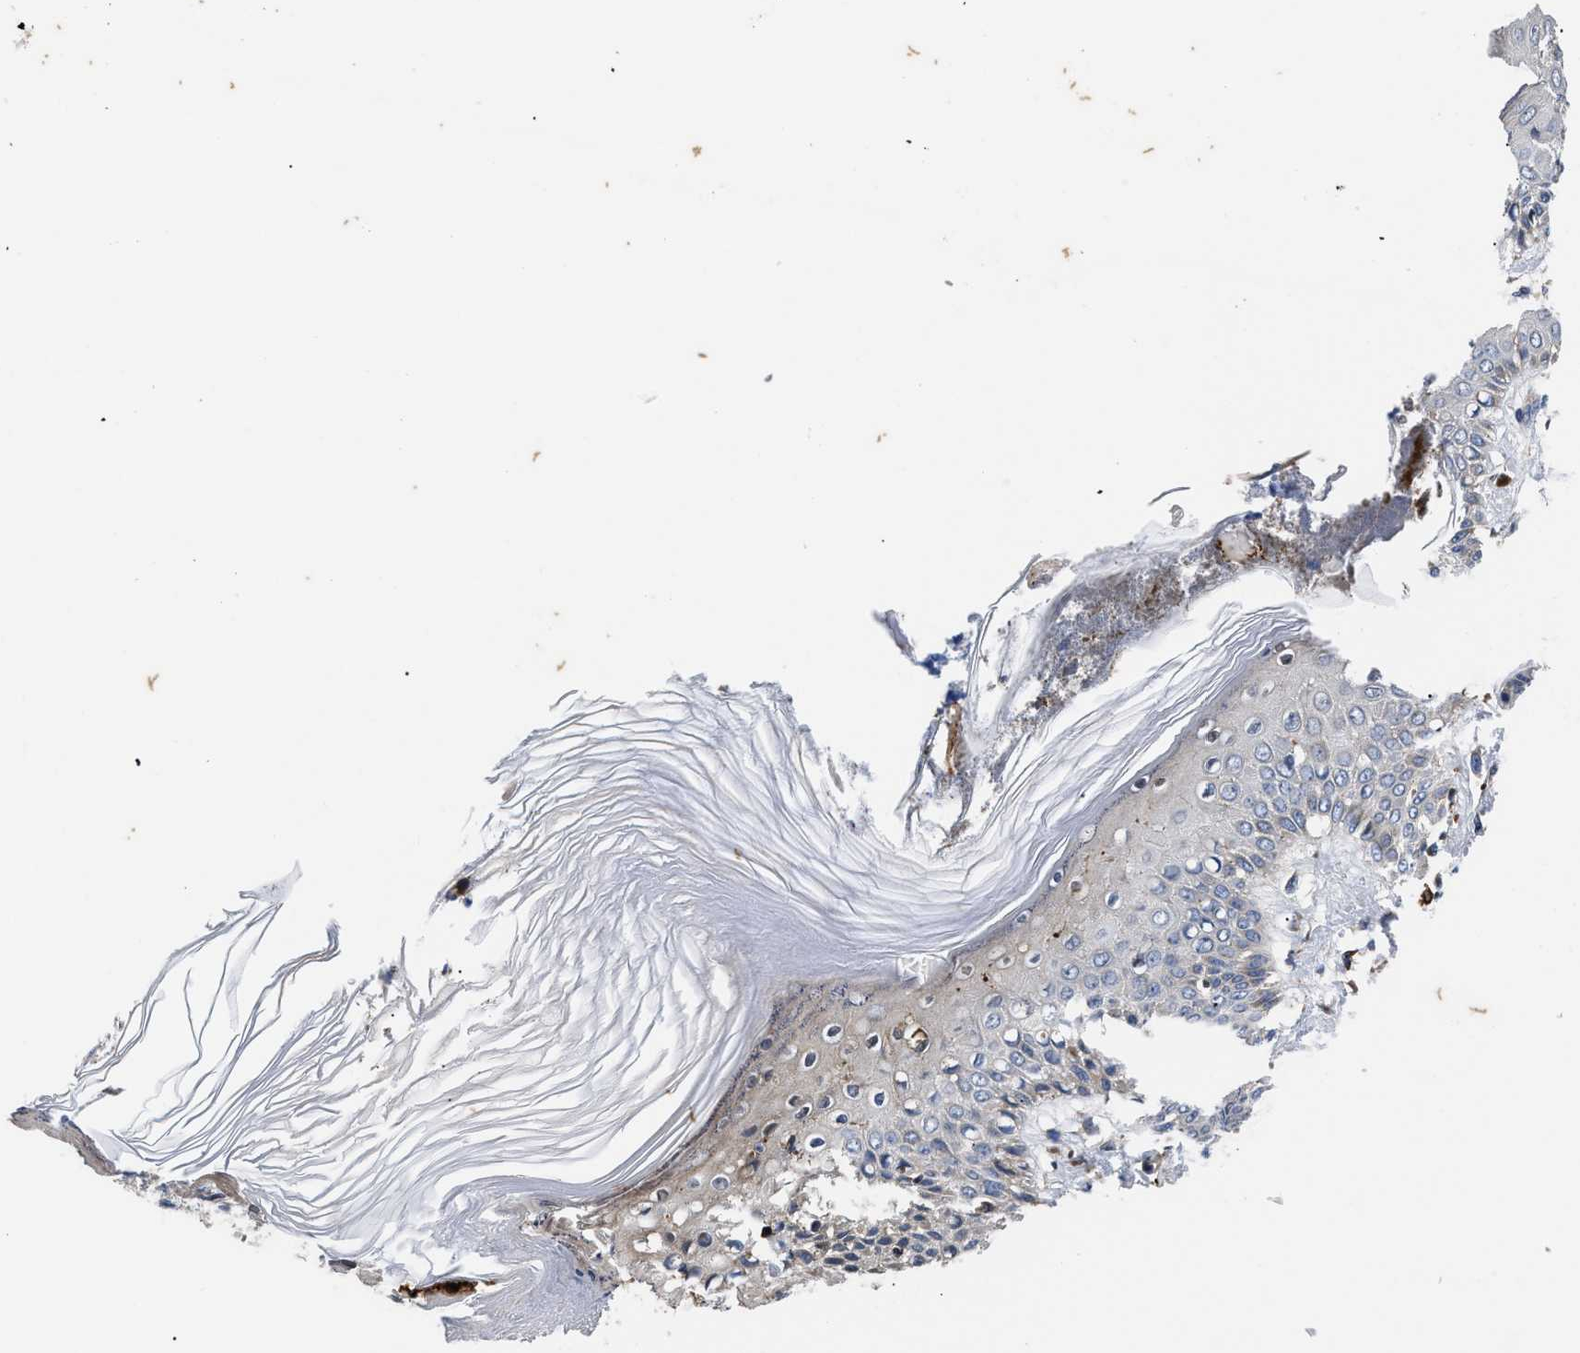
{"staining": {"intensity": "moderate", "quantity": "<25%", "location": "cytoplasmic/membranous"}, "tissue": "skin", "cell_type": "Fibroblasts", "image_type": "normal", "snomed": [{"axis": "morphology", "description": "Normal tissue, NOS"}, {"axis": "topography", "description": "Skin"}], "caption": "High-magnification brightfield microscopy of normal skin stained with DAB (brown) and counterstained with hematoxylin (blue). fibroblasts exhibit moderate cytoplasmic/membranous expression is present in about<25% of cells.", "gene": "SPAST", "patient": {"sex": "male", "age": 53}}